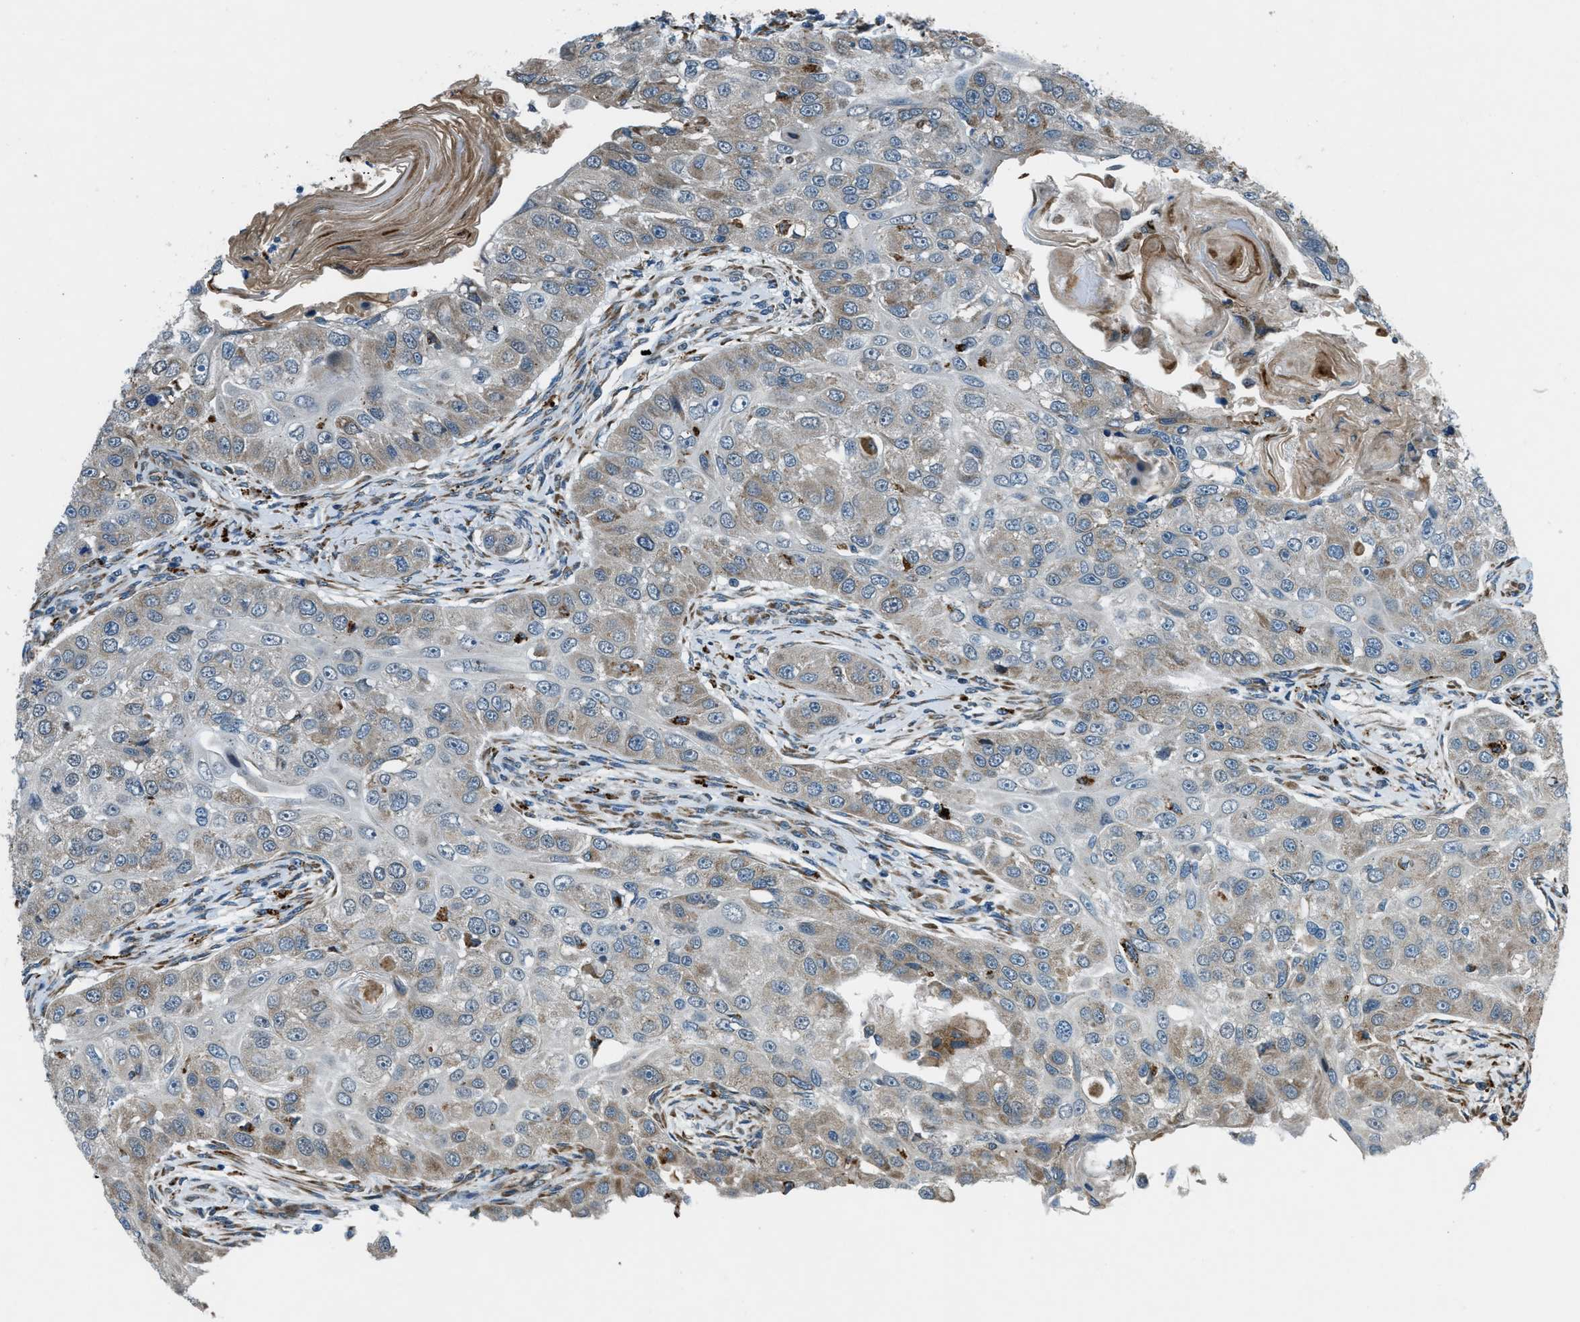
{"staining": {"intensity": "weak", "quantity": "<25%", "location": "cytoplasmic/membranous"}, "tissue": "head and neck cancer", "cell_type": "Tumor cells", "image_type": "cancer", "snomed": [{"axis": "morphology", "description": "Normal tissue, NOS"}, {"axis": "morphology", "description": "Squamous cell carcinoma, NOS"}, {"axis": "topography", "description": "Skeletal muscle"}, {"axis": "topography", "description": "Head-Neck"}], "caption": "This is an IHC photomicrograph of head and neck squamous cell carcinoma. There is no positivity in tumor cells.", "gene": "GINM1", "patient": {"sex": "male", "age": 51}}